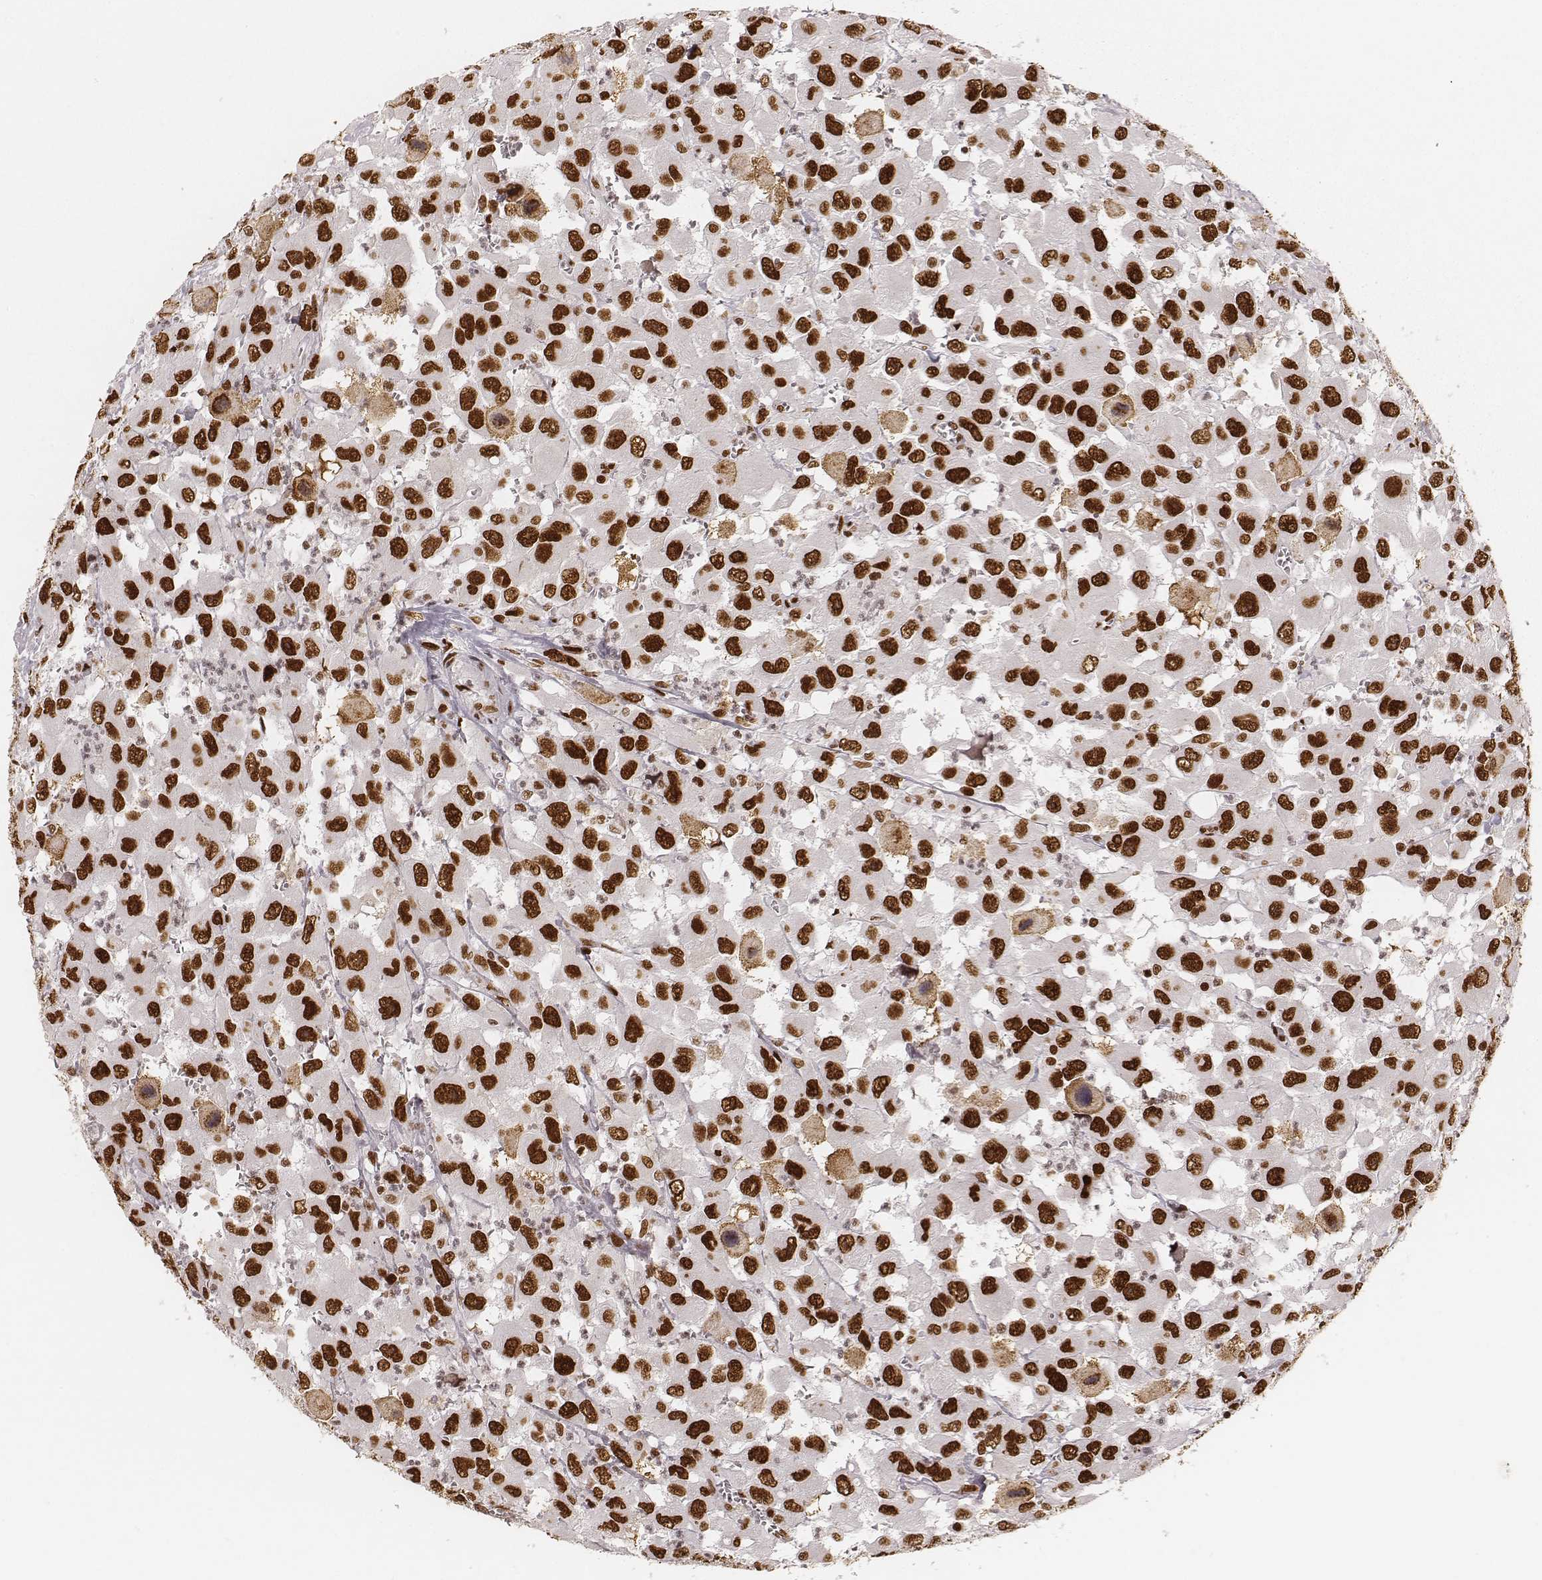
{"staining": {"intensity": "strong", "quantity": ">75%", "location": "nuclear"}, "tissue": "head and neck cancer", "cell_type": "Tumor cells", "image_type": "cancer", "snomed": [{"axis": "morphology", "description": "Squamous cell carcinoma, NOS"}, {"axis": "morphology", "description": "Squamous cell carcinoma, metastatic, NOS"}, {"axis": "topography", "description": "Oral tissue"}, {"axis": "topography", "description": "Head-Neck"}], "caption": "High-magnification brightfield microscopy of head and neck cancer stained with DAB (3,3'-diaminobenzidine) (brown) and counterstained with hematoxylin (blue). tumor cells exhibit strong nuclear positivity is appreciated in about>75% of cells.", "gene": "HNRNPC", "patient": {"sex": "female", "age": 85}}